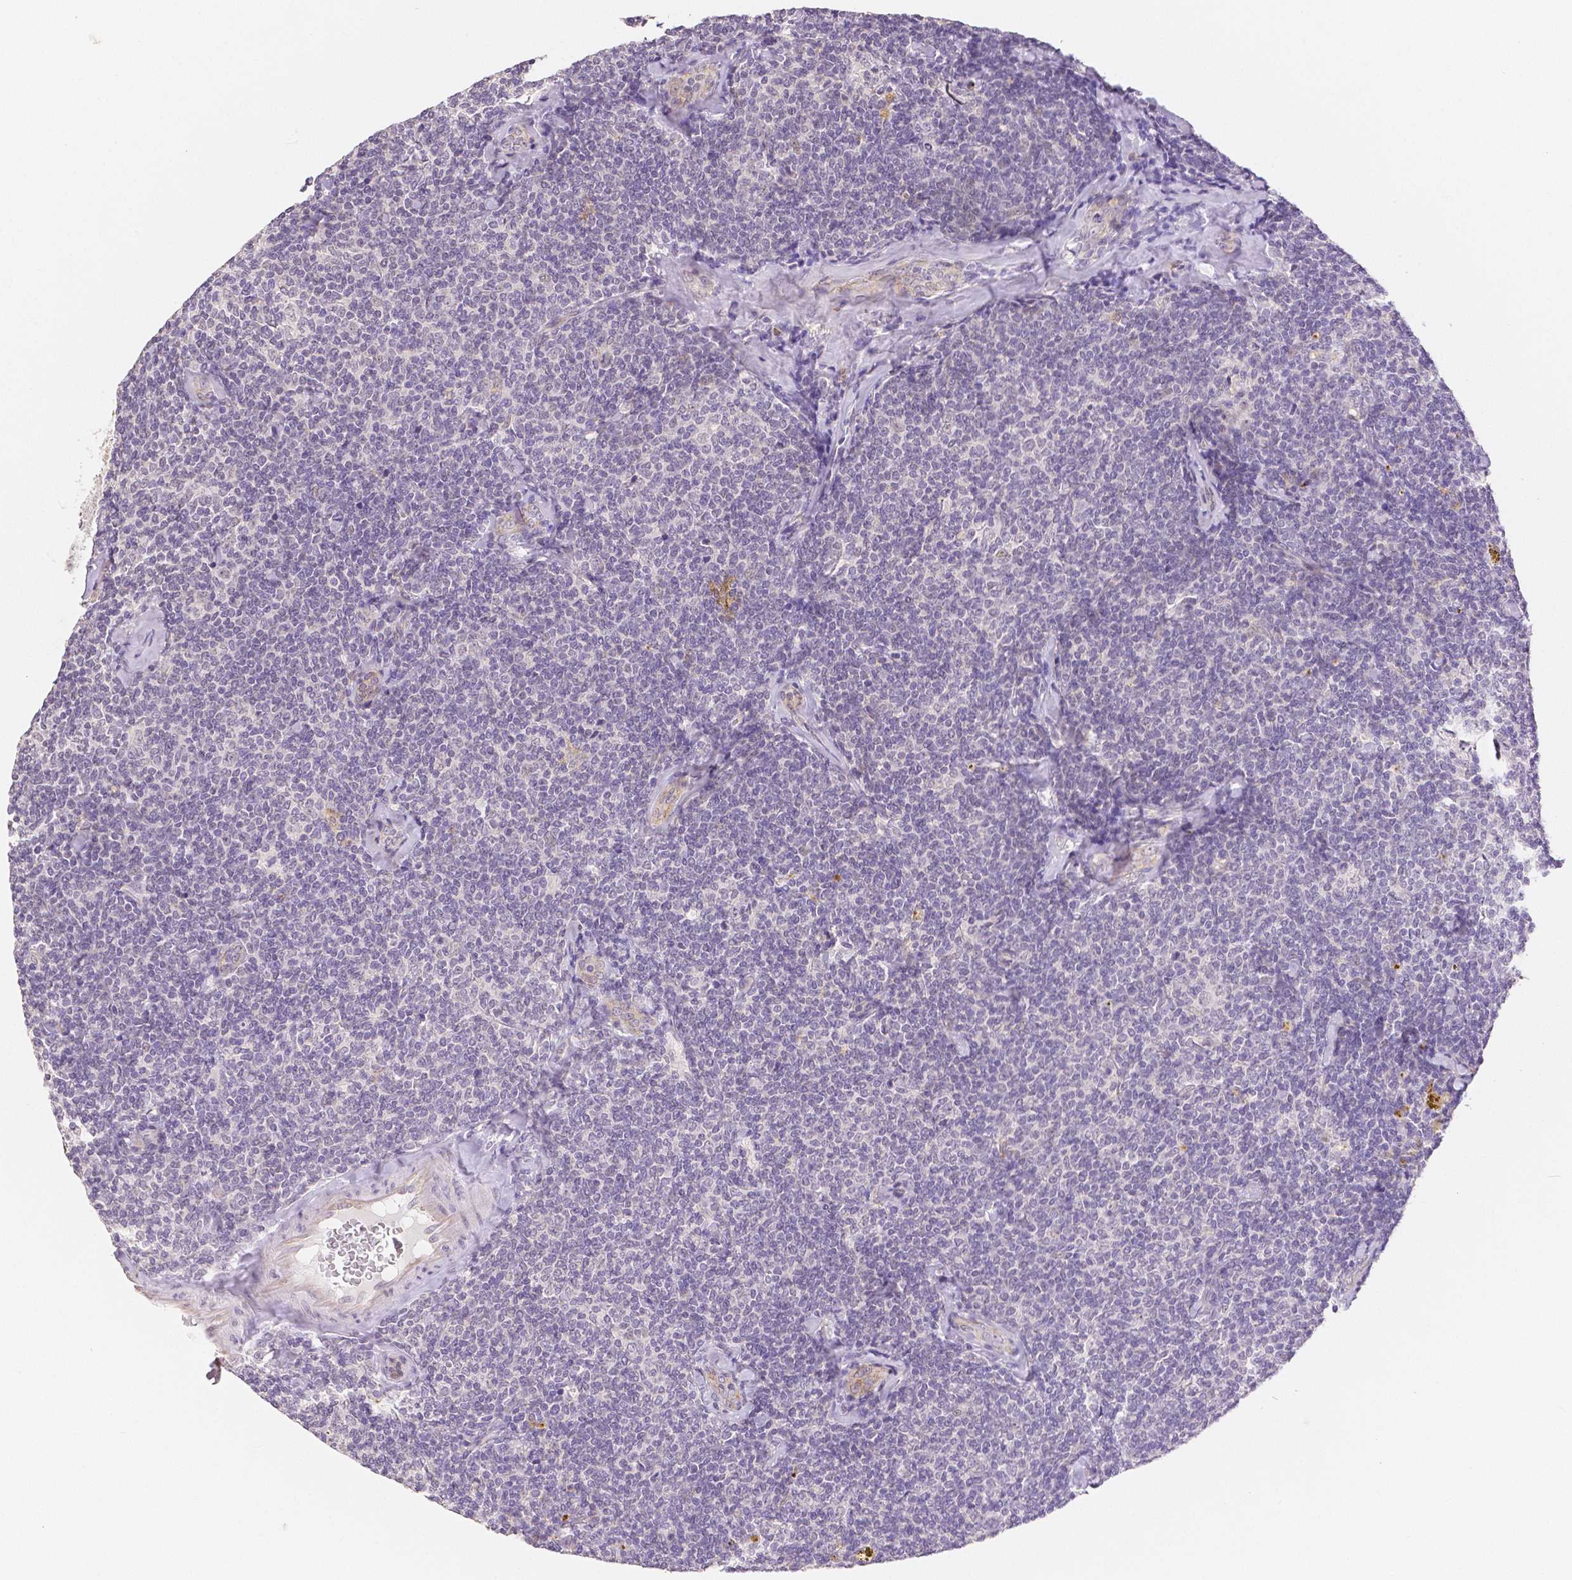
{"staining": {"intensity": "negative", "quantity": "none", "location": "none"}, "tissue": "lymphoma", "cell_type": "Tumor cells", "image_type": "cancer", "snomed": [{"axis": "morphology", "description": "Malignant lymphoma, non-Hodgkin's type, Low grade"}, {"axis": "topography", "description": "Lymph node"}], "caption": "IHC of human lymphoma shows no expression in tumor cells. Nuclei are stained in blue.", "gene": "OCLN", "patient": {"sex": "female", "age": 56}}